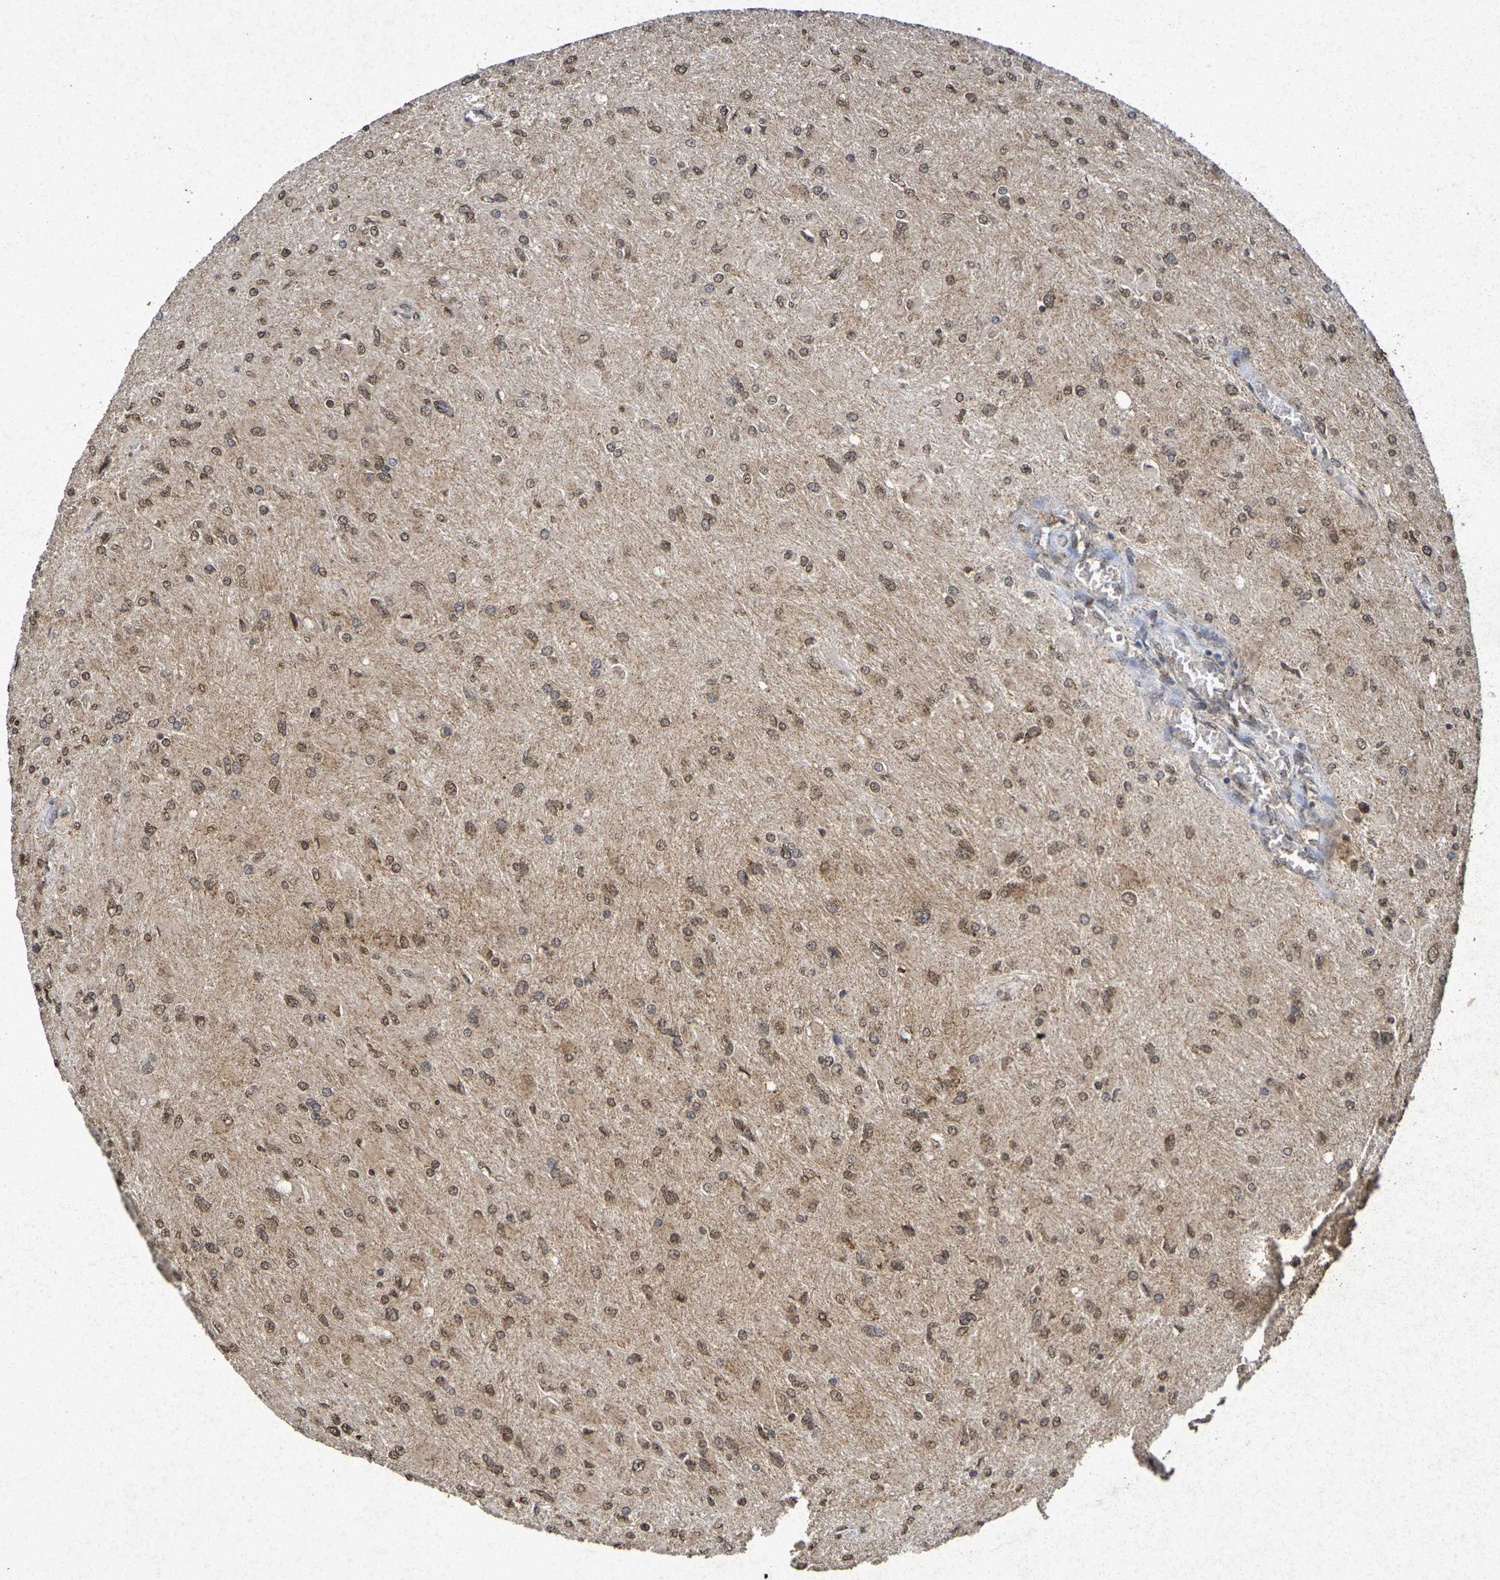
{"staining": {"intensity": "moderate", "quantity": ">75%", "location": "cytoplasmic/membranous,nuclear"}, "tissue": "glioma", "cell_type": "Tumor cells", "image_type": "cancer", "snomed": [{"axis": "morphology", "description": "Glioma, malignant, High grade"}, {"axis": "topography", "description": "Cerebral cortex"}], "caption": "Protein analysis of high-grade glioma (malignant) tissue exhibits moderate cytoplasmic/membranous and nuclear expression in approximately >75% of tumor cells.", "gene": "GUCY1A2", "patient": {"sex": "female", "age": 36}}